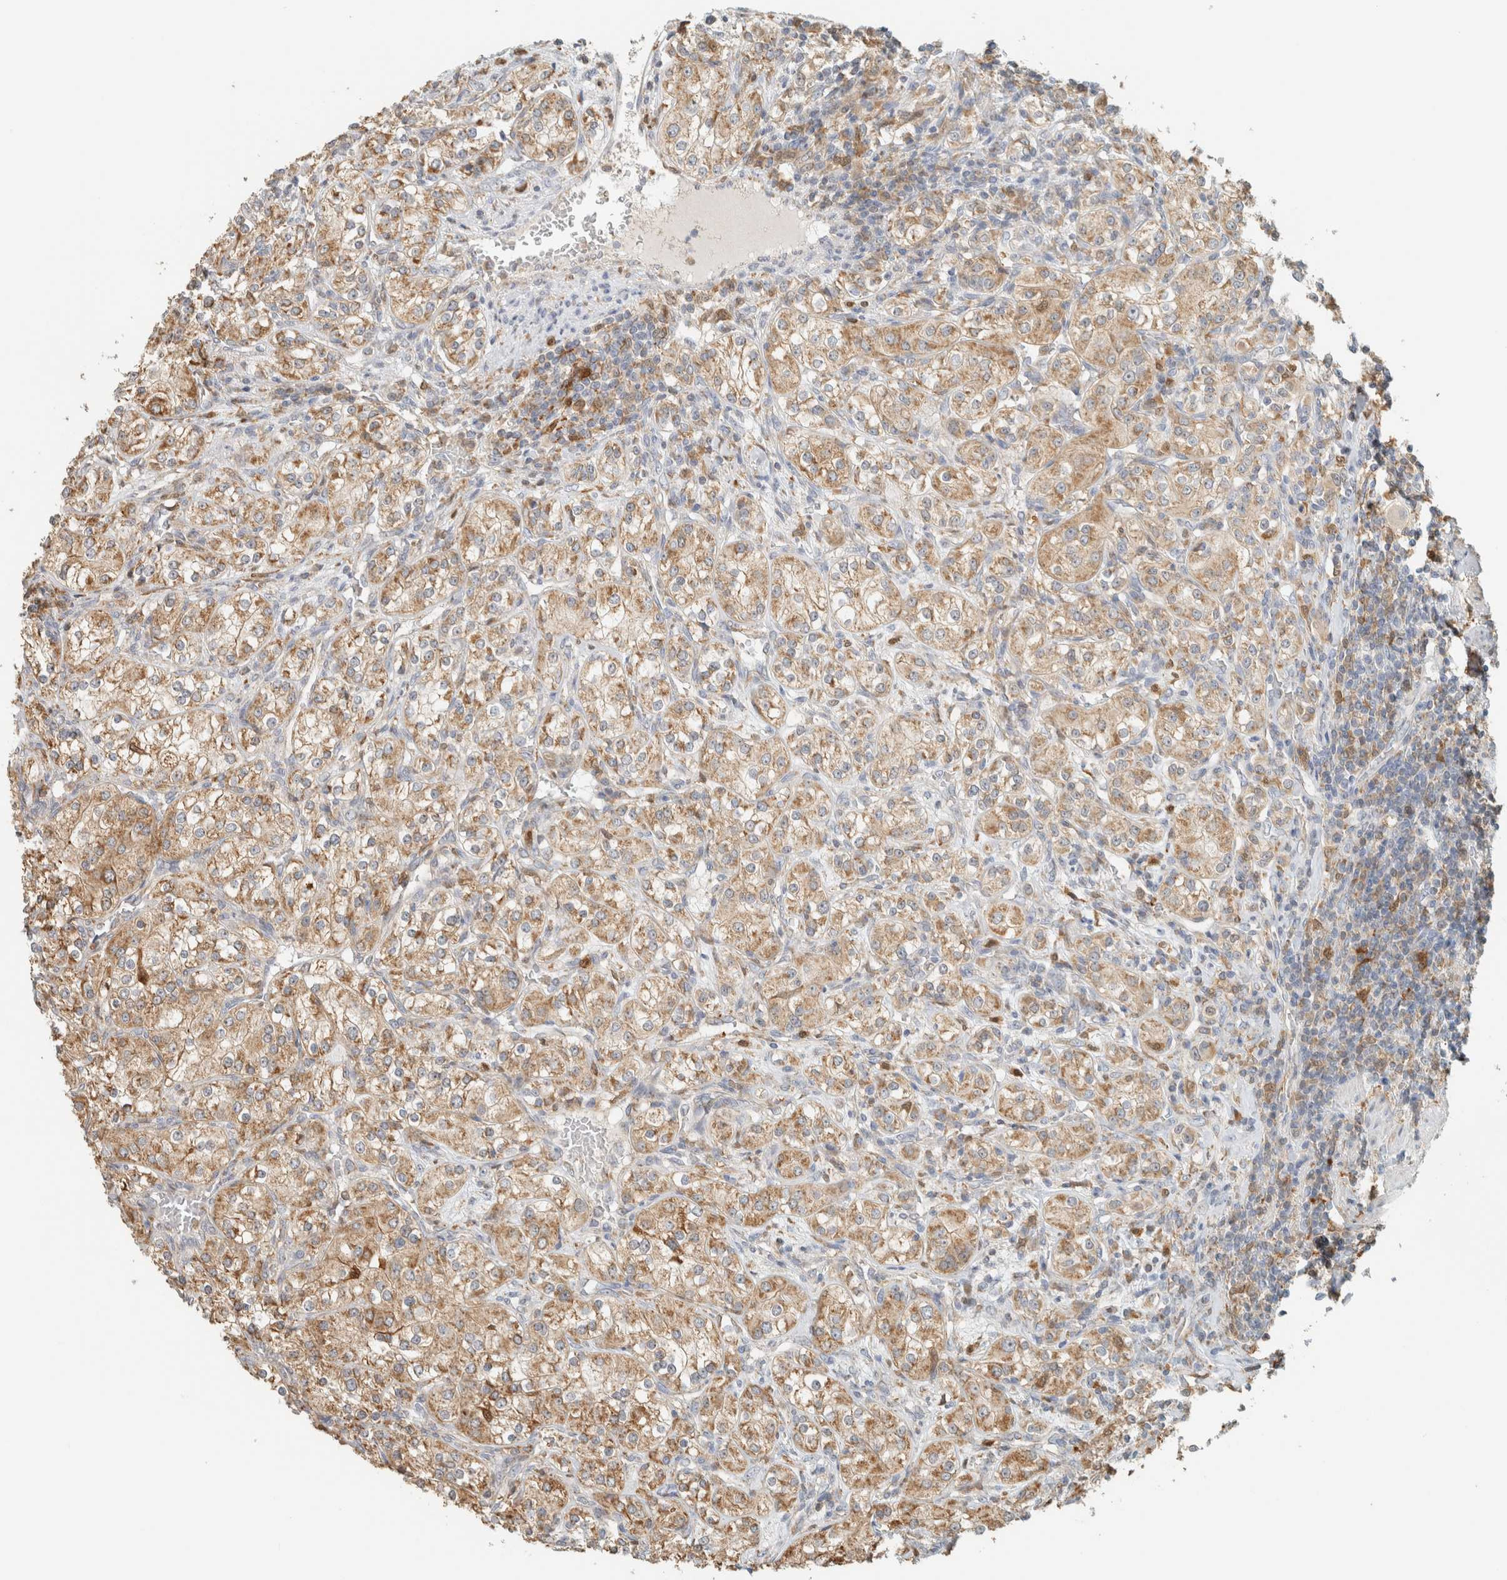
{"staining": {"intensity": "moderate", "quantity": ">75%", "location": "cytoplasmic/membranous"}, "tissue": "renal cancer", "cell_type": "Tumor cells", "image_type": "cancer", "snomed": [{"axis": "morphology", "description": "Adenocarcinoma, NOS"}, {"axis": "topography", "description": "Kidney"}], "caption": "About >75% of tumor cells in renal adenocarcinoma reveal moderate cytoplasmic/membranous protein expression as visualized by brown immunohistochemical staining.", "gene": "CAPG", "patient": {"sex": "male", "age": 77}}